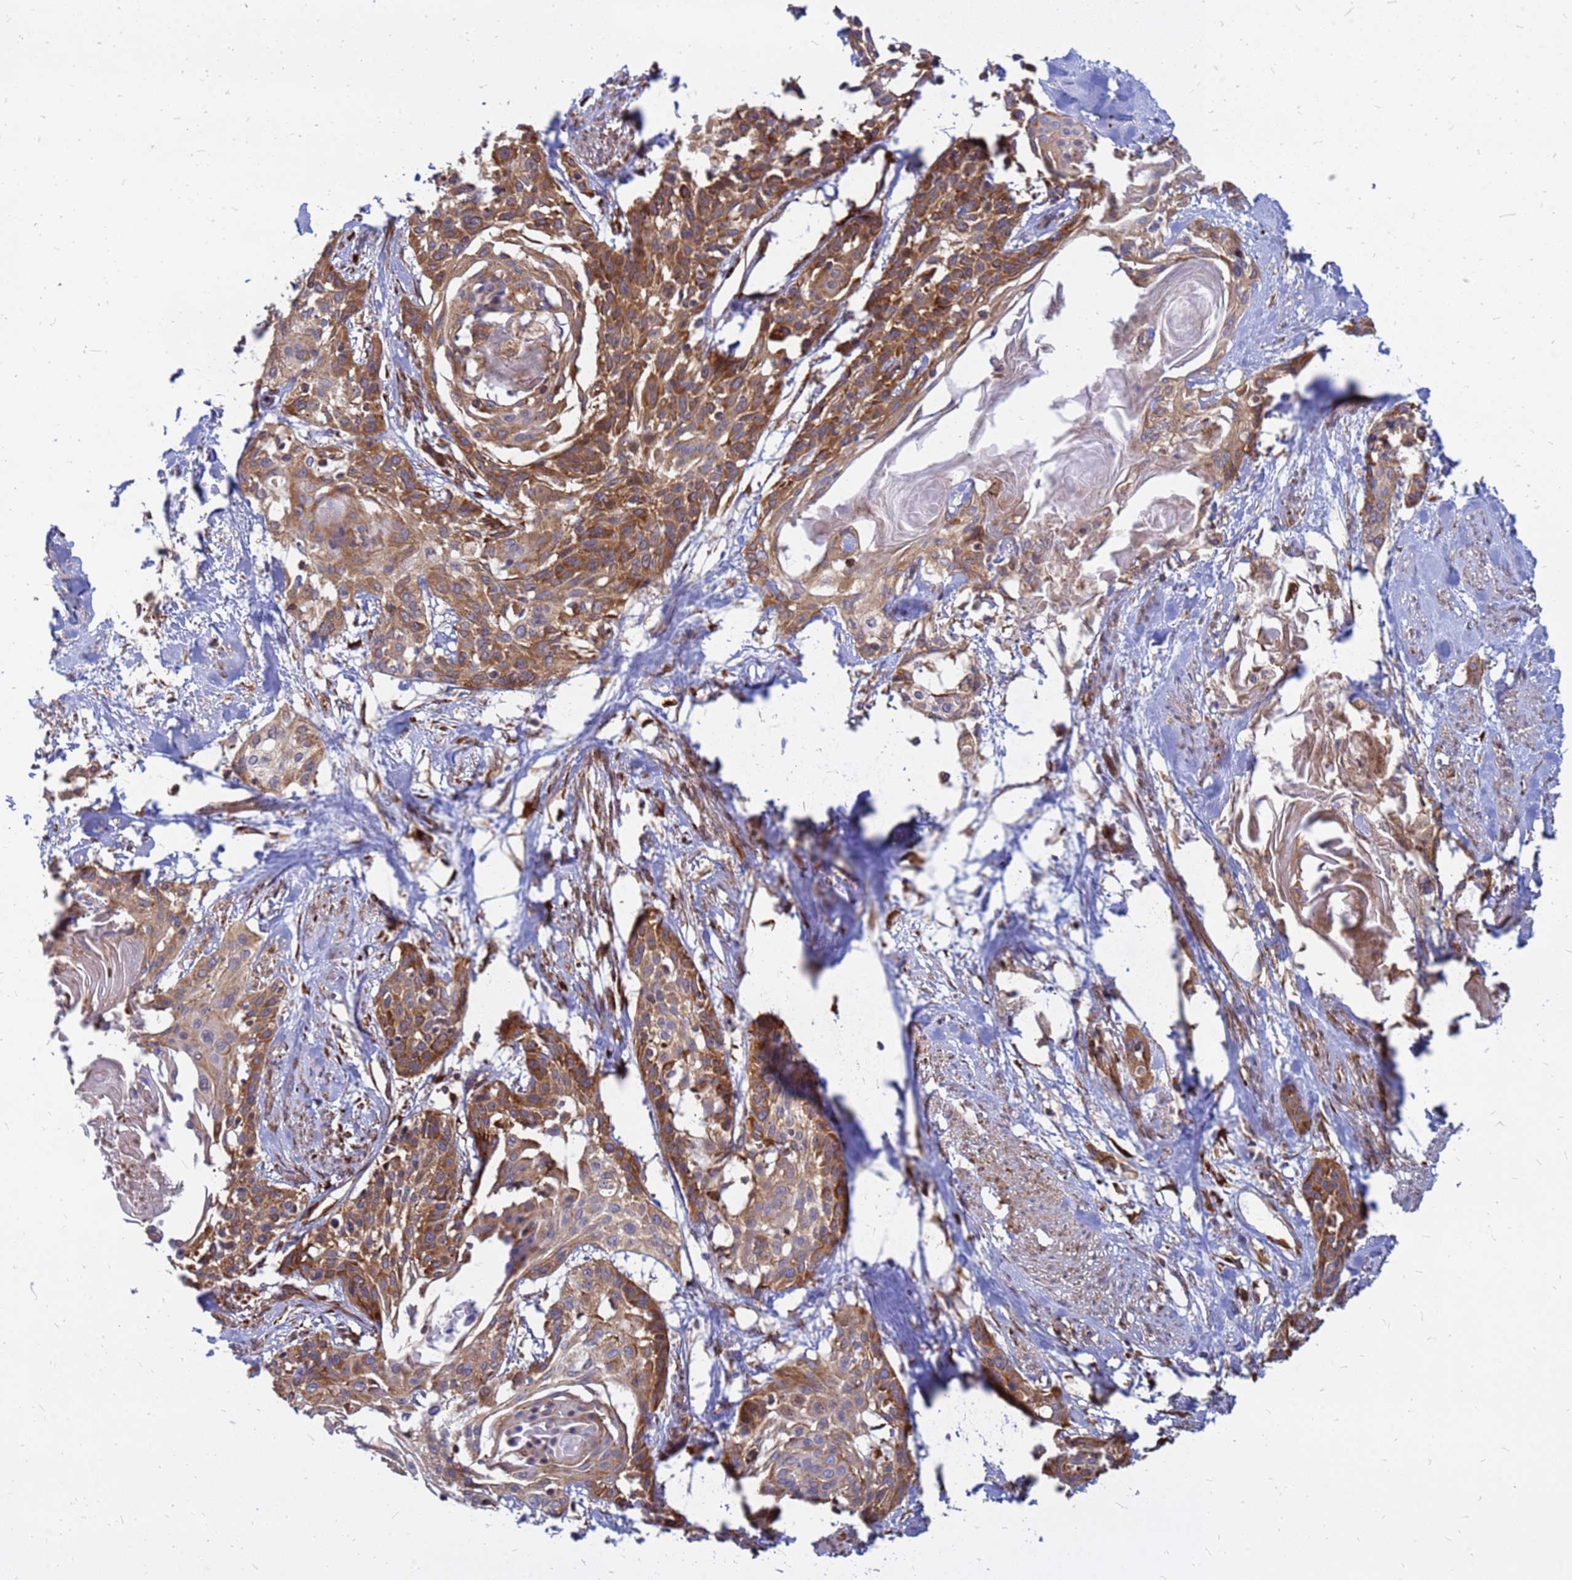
{"staining": {"intensity": "moderate", "quantity": ">75%", "location": "cytoplasmic/membranous"}, "tissue": "cervical cancer", "cell_type": "Tumor cells", "image_type": "cancer", "snomed": [{"axis": "morphology", "description": "Squamous cell carcinoma, NOS"}, {"axis": "topography", "description": "Cervix"}], "caption": "About >75% of tumor cells in human cervical cancer (squamous cell carcinoma) display moderate cytoplasmic/membranous protein positivity as visualized by brown immunohistochemical staining.", "gene": "RPL8", "patient": {"sex": "female", "age": 57}}